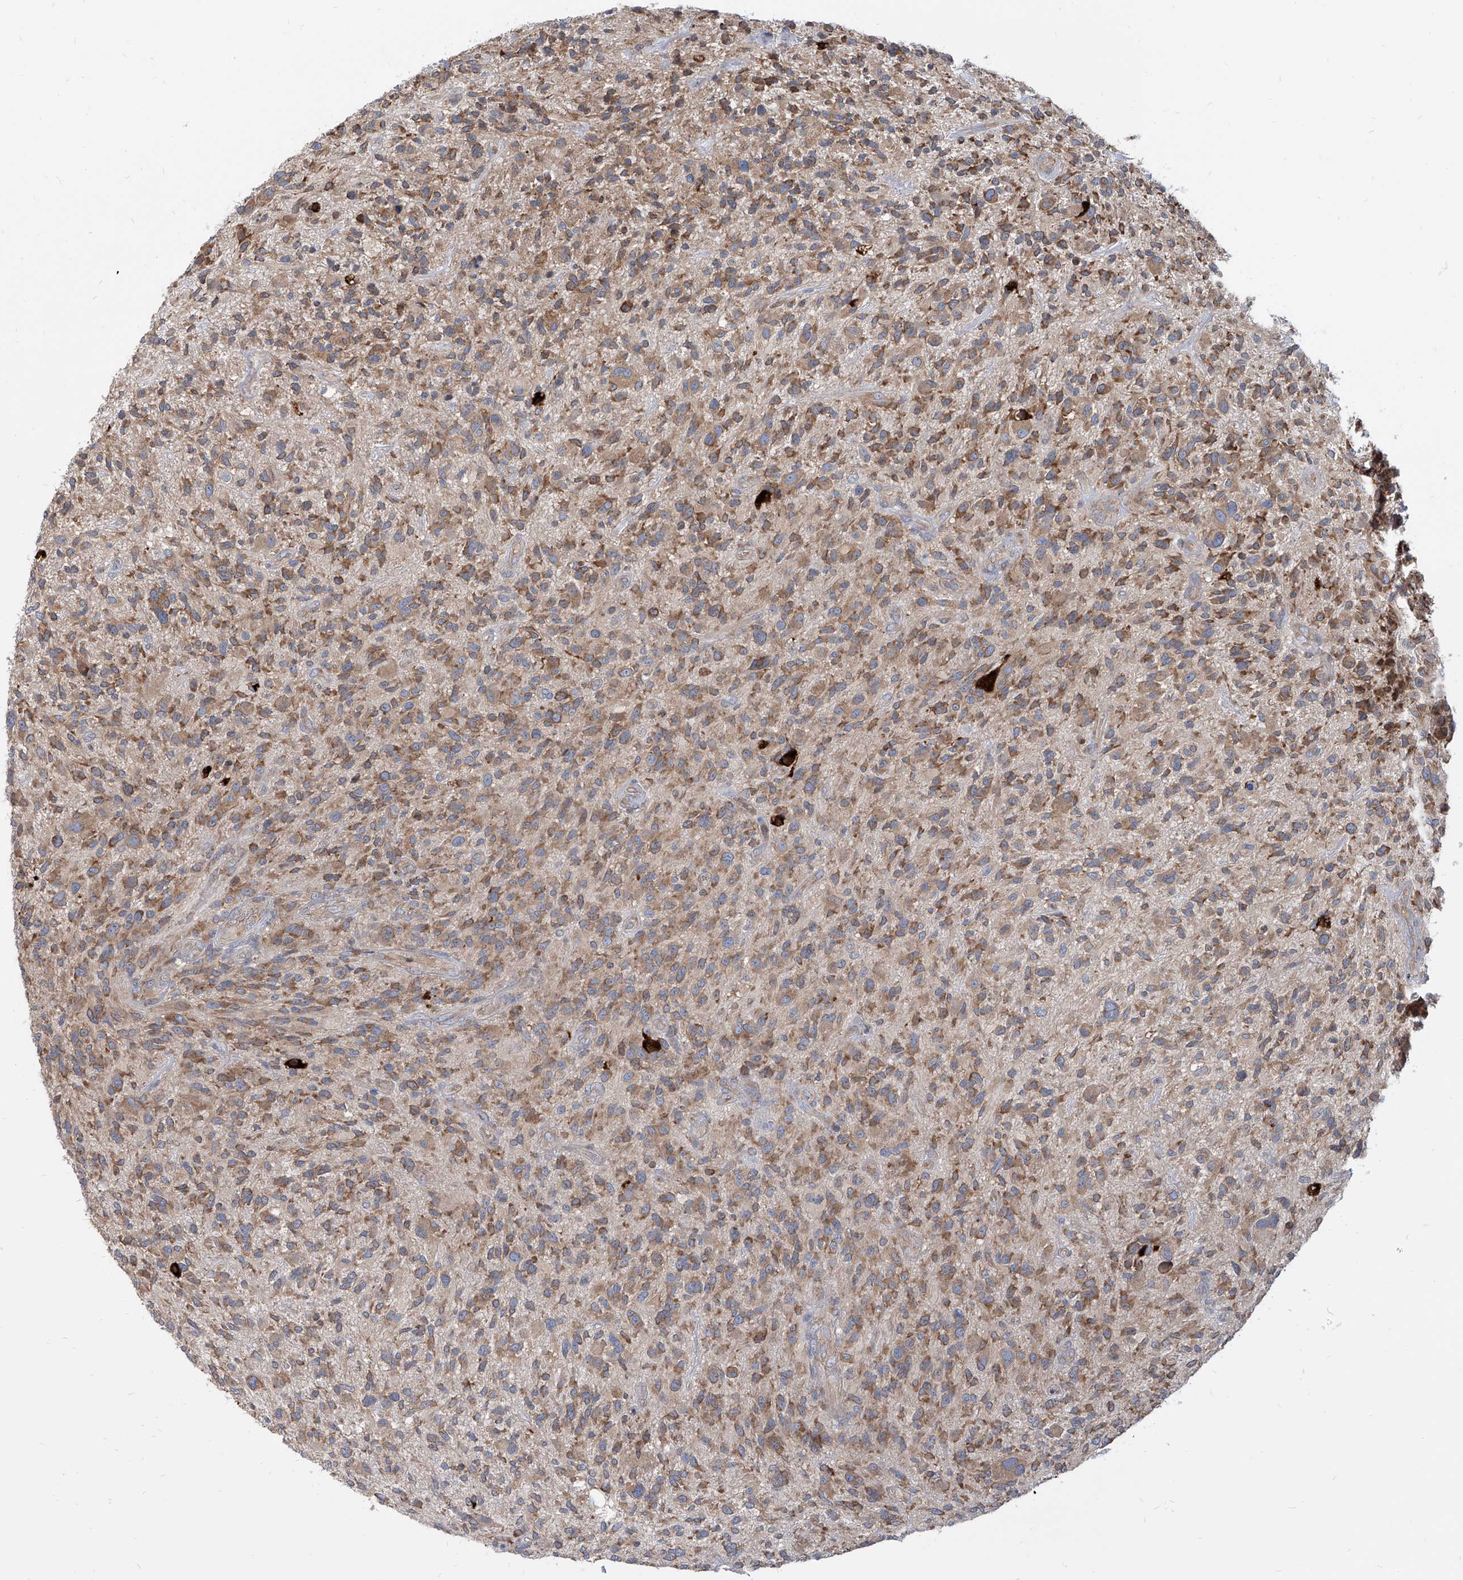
{"staining": {"intensity": "moderate", "quantity": ">75%", "location": "cytoplasmic/membranous"}, "tissue": "glioma", "cell_type": "Tumor cells", "image_type": "cancer", "snomed": [{"axis": "morphology", "description": "Glioma, malignant, High grade"}, {"axis": "topography", "description": "Brain"}], "caption": "Immunohistochemistry (IHC) staining of glioma, which demonstrates medium levels of moderate cytoplasmic/membranous positivity in about >75% of tumor cells indicating moderate cytoplasmic/membranous protein positivity. The staining was performed using DAB (3,3'-diaminobenzidine) (brown) for protein detection and nuclei were counterstained in hematoxylin (blue).", "gene": "FAM83B", "patient": {"sex": "male", "age": 47}}